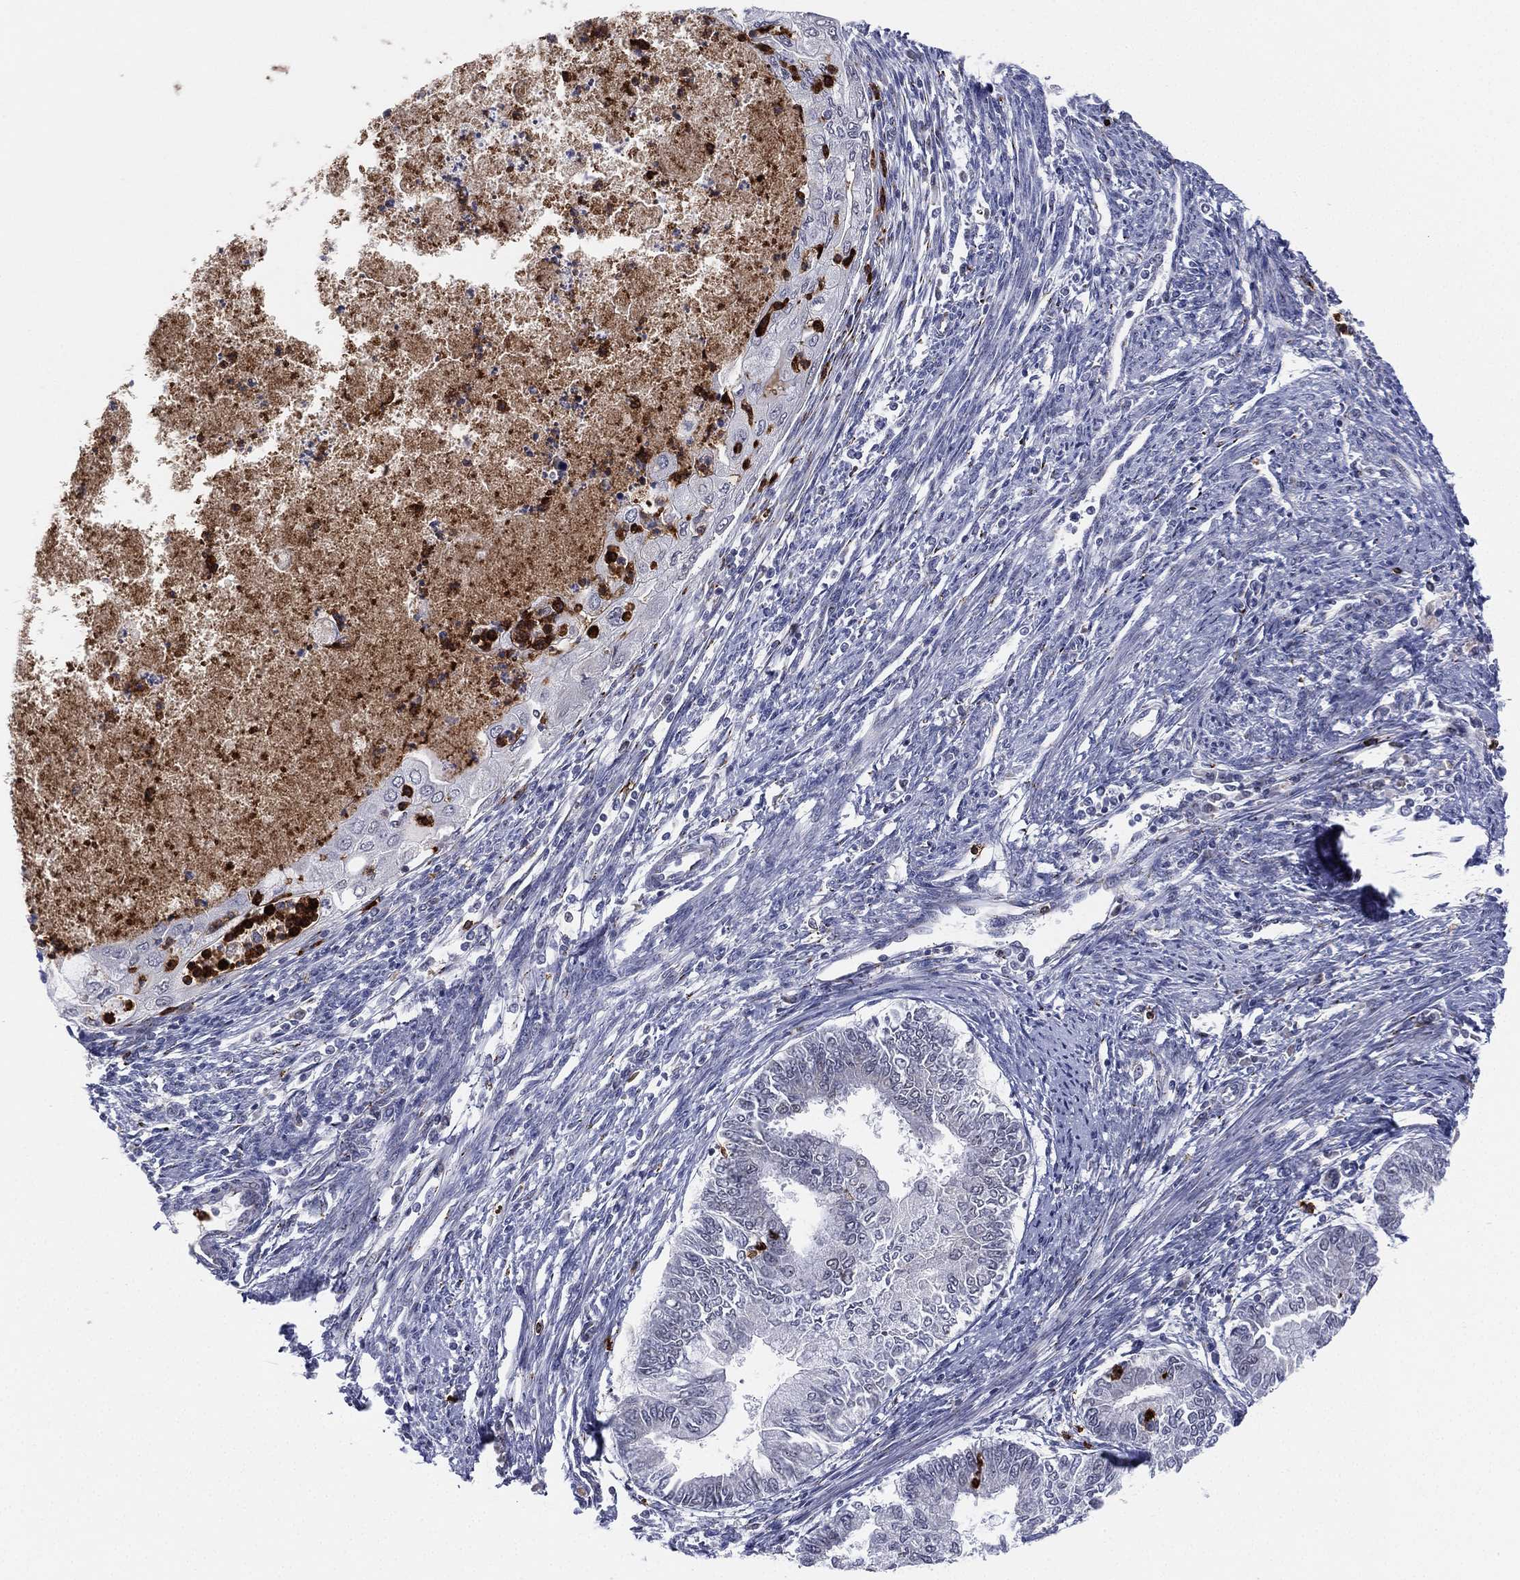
{"staining": {"intensity": "negative", "quantity": "none", "location": "none"}, "tissue": "endometrial cancer", "cell_type": "Tumor cells", "image_type": "cancer", "snomed": [{"axis": "morphology", "description": "Adenocarcinoma, NOS"}, {"axis": "topography", "description": "Endometrium"}], "caption": "IHC micrograph of neoplastic tissue: human endometrial cancer stained with DAB exhibits no significant protein staining in tumor cells.", "gene": "CD177", "patient": {"sex": "female", "age": 59}}